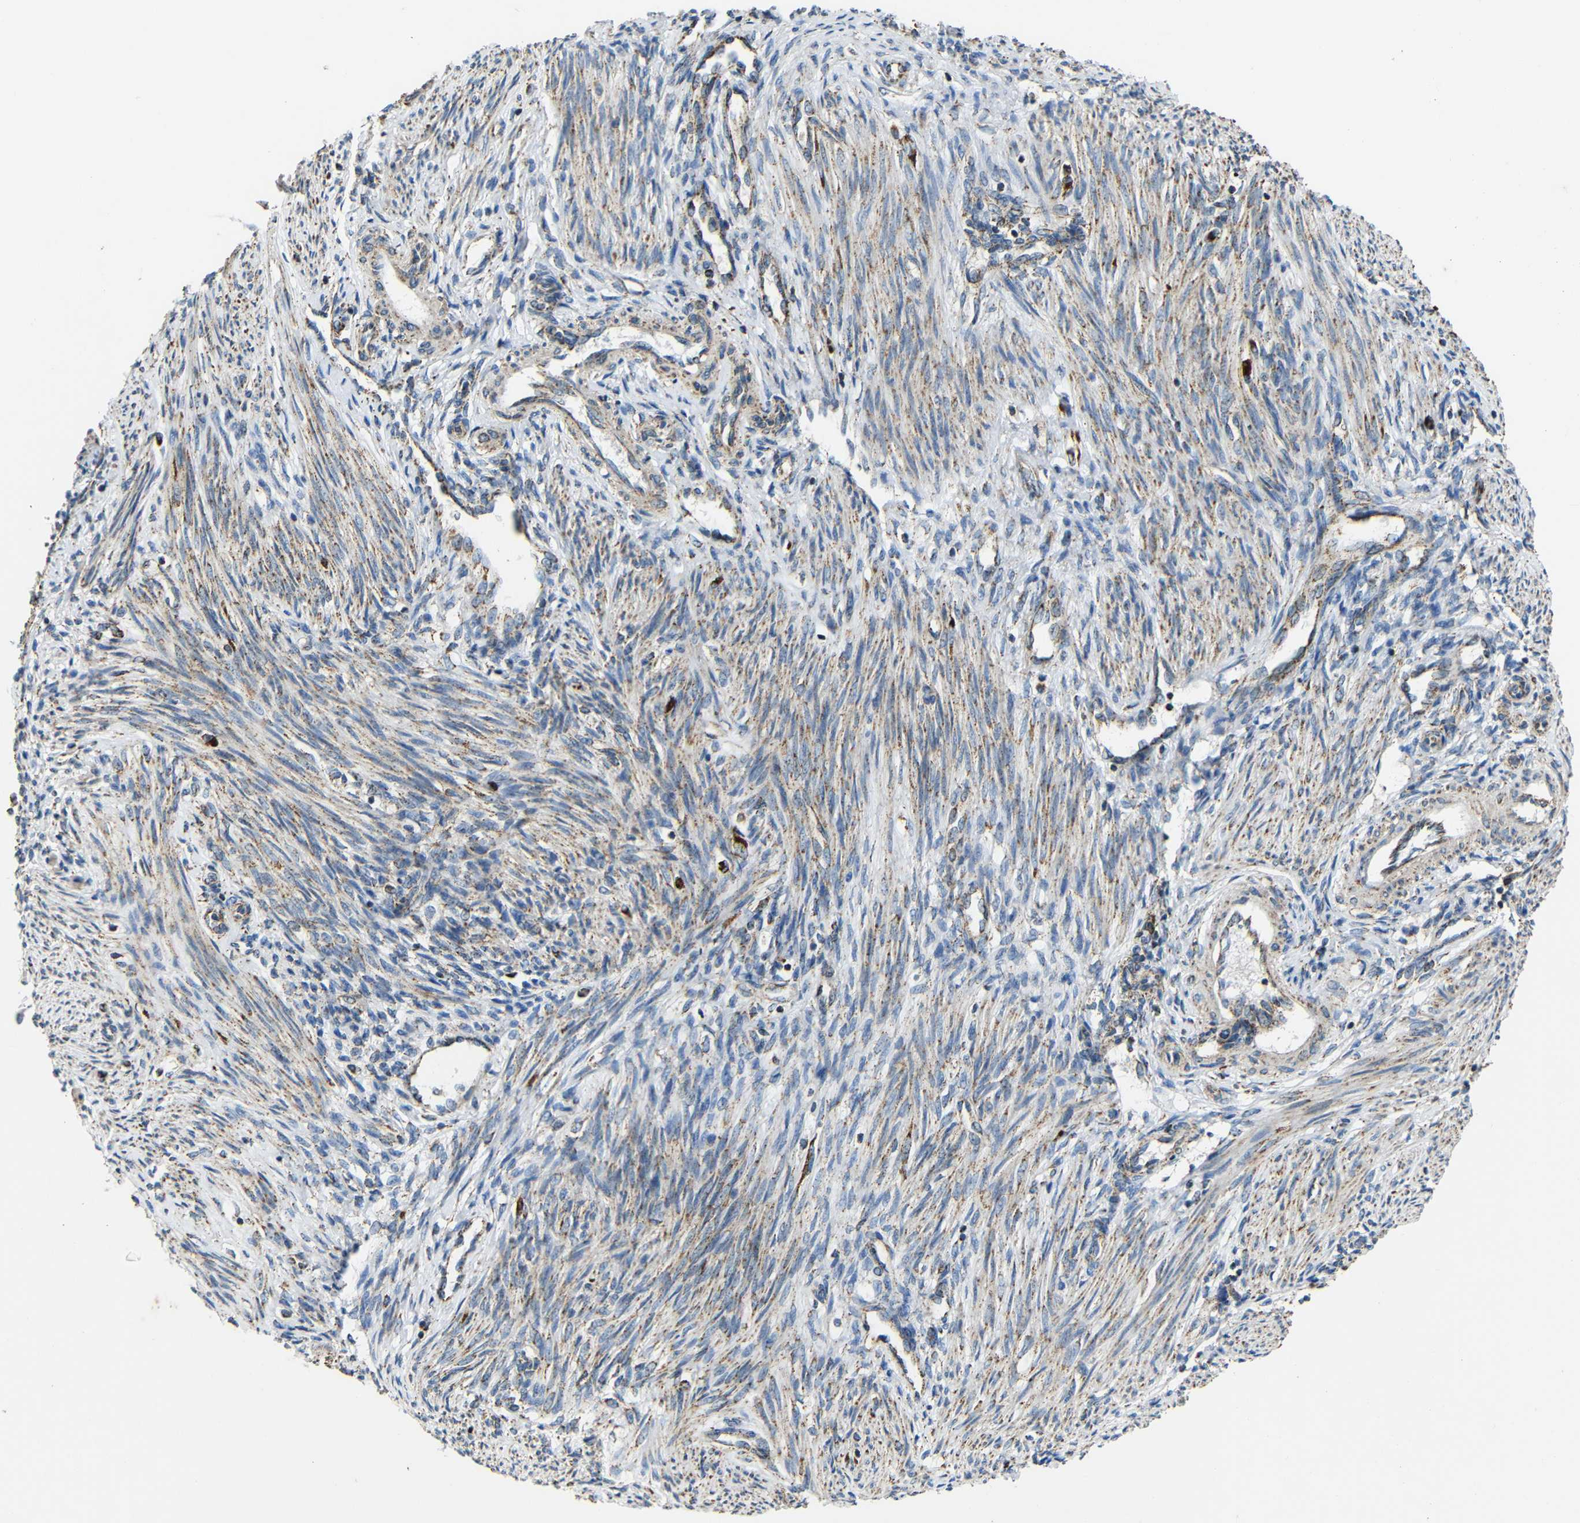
{"staining": {"intensity": "moderate", "quantity": "25%-75%", "location": "cytoplasmic/membranous"}, "tissue": "endometrium", "cell_type": "Cells in endometrial stroma", "image_type": "normal", "snomed": [{"axis": "morphology", "description": "Normal tissue, NOS"}, {"axis": "topography", "description": "Endometrium"}], "caption": "Unremarkable endometrium was stained to show a protein in brown. There is medium levels of moderate cytoplasmic/membranous staining in approximately 25%-75% of cells in endometrial stroma.", "gene": "NR3C2", "patient": {"sex": "female", "age": 42}}